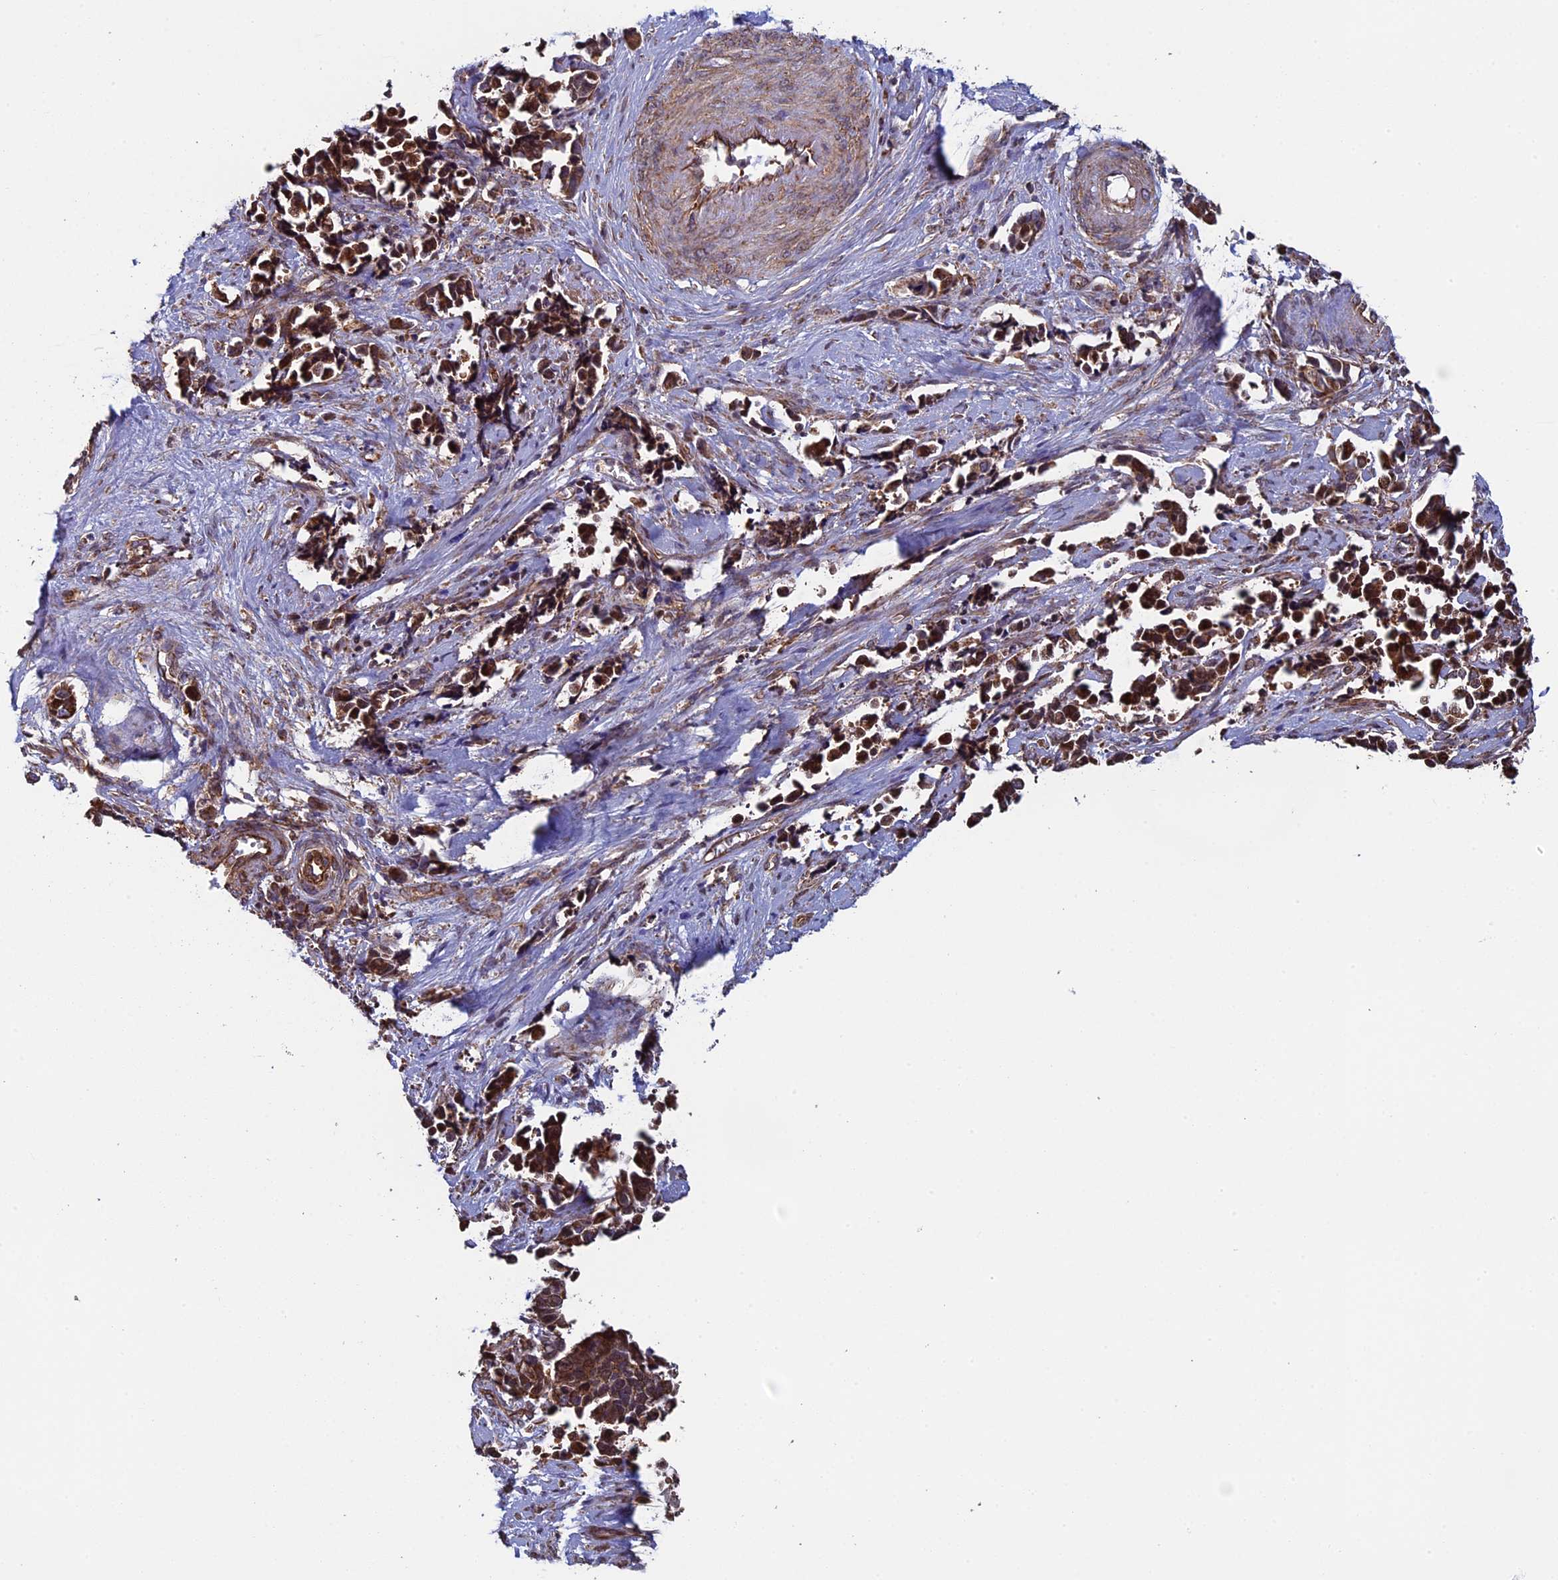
{"staining": {"intensity": "moderate", "quantity": ">75%", "location": "cytoplasmic/membranous"}, "tissue": "cervical cancer", "cell_type": "Tumor cells", "image_type": "cancer", "snomed": [{"axis": "morphology", "description": "Normal tissue, NOS"}, {"axis": "morphology", "description": "Squamous cell carcinoma, NOS"}, {"axis": "topography", "description": "Cervix"}], "caption": "Human squamous cell carcinoma (cervical) stained with a protein marker exhibits moderate staining in tumor cells.", "gene": "CCDC8", "patient": {"sex": "female", "age": 35}}